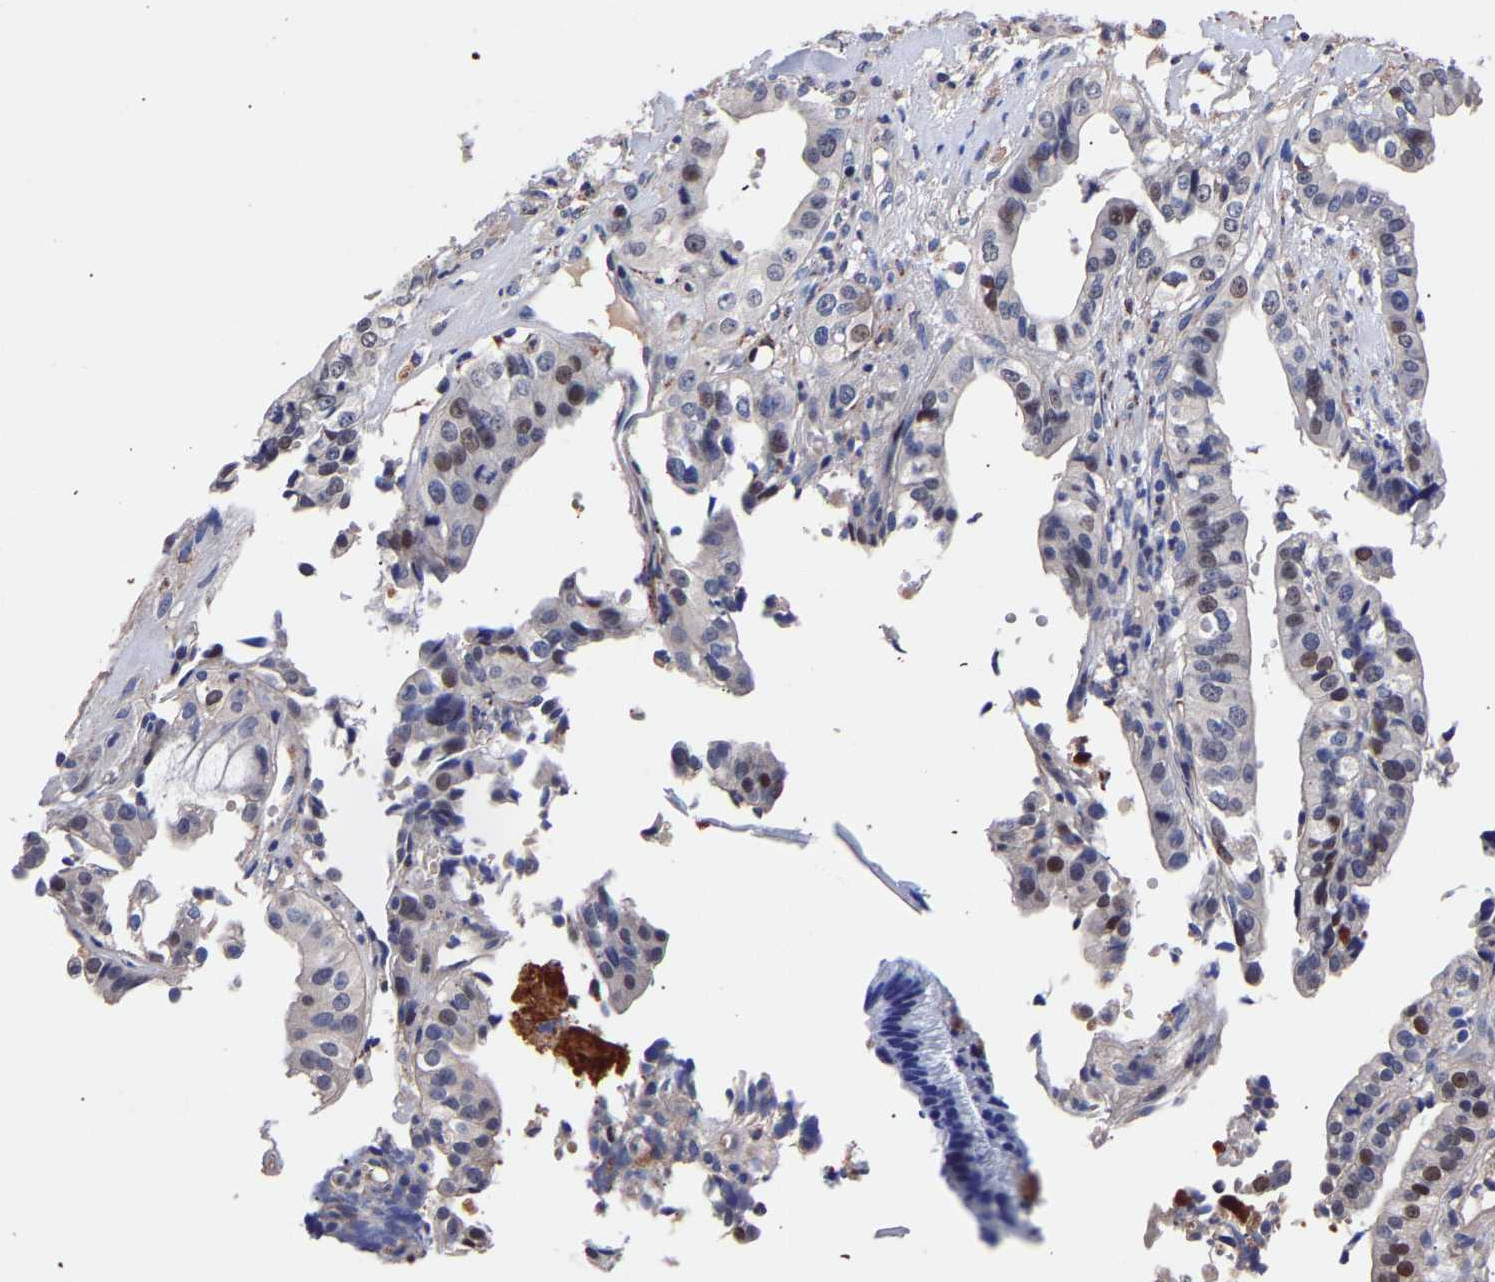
{"staining": {"intensity": "moderate", "quantity": "<25%", "location": "nuclear"}, "tissue": "liver cancer", "cell_type": "Tumor cells", "image_type": "cancer", "snomed": [{"axis": "morphology", "description": "Cholangiocarcinoma"}, {"axis": "topography", "description": "Liver"}], "caption": "Protein staining of liver cancer (cholangiocarcinoma) tissue demonstrates moderate nuclear expression in about <25% of tumor cells.", "gene": "SEM1", "patient": {"sex": "female", "age": 61}}